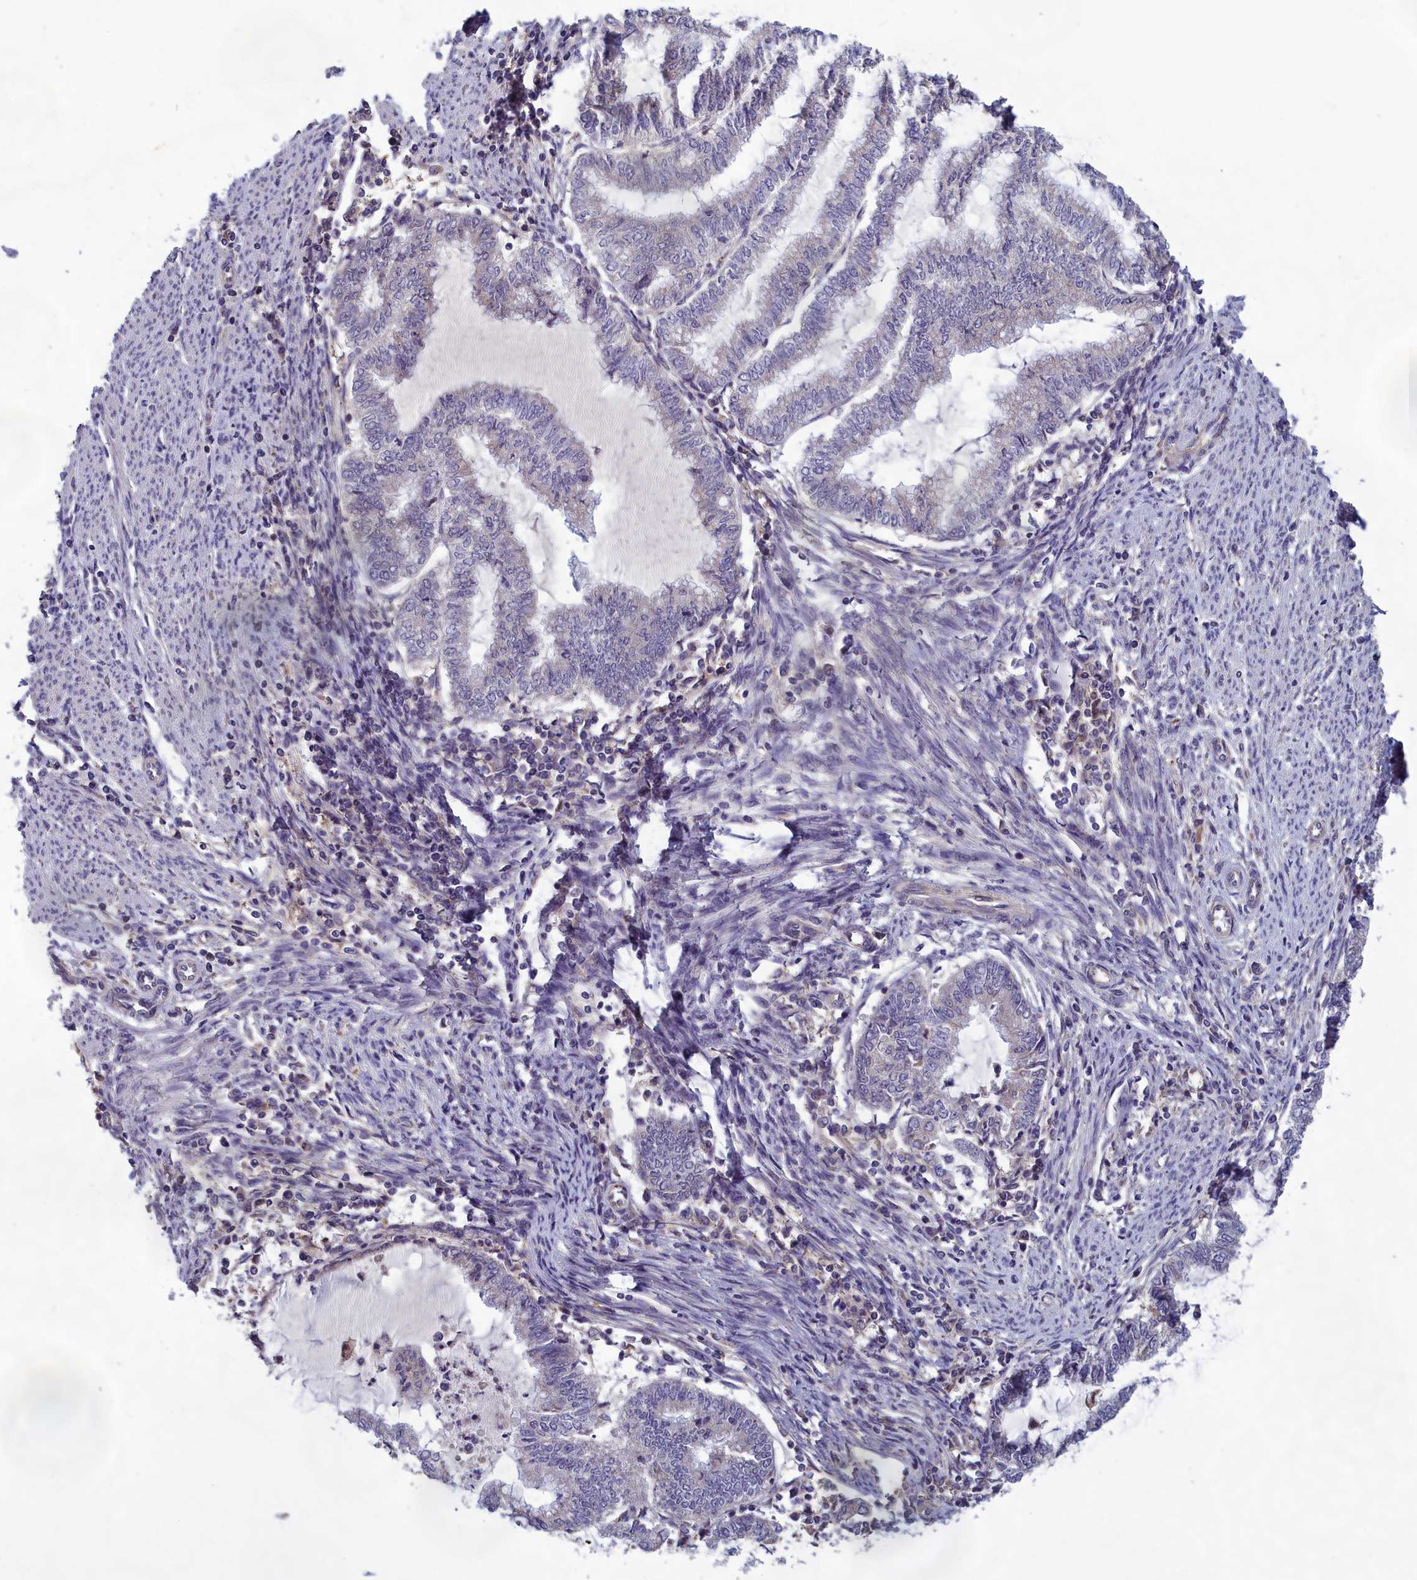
{"staining": {"intensity": "negative", "quantity": "none", "location": "none"}, "tissue": "endometrial cancer", "cell_type": "Tumor cells", "image_type": "cancer", "snomed": [{"axis": "morphology", "description": "Adenocarcinoma, NOS"}, {"axis": "topography", "description": "Endometrium"}], "caption": "High magnification brightfield microscopy of endometrial adenocarcinoma stained with DAB (brown) and counterstained with hematoxylin (blue): tumor cells show no significant expression.", "gene": "HECA", "patient": {"sex": "female", "age": 79}}